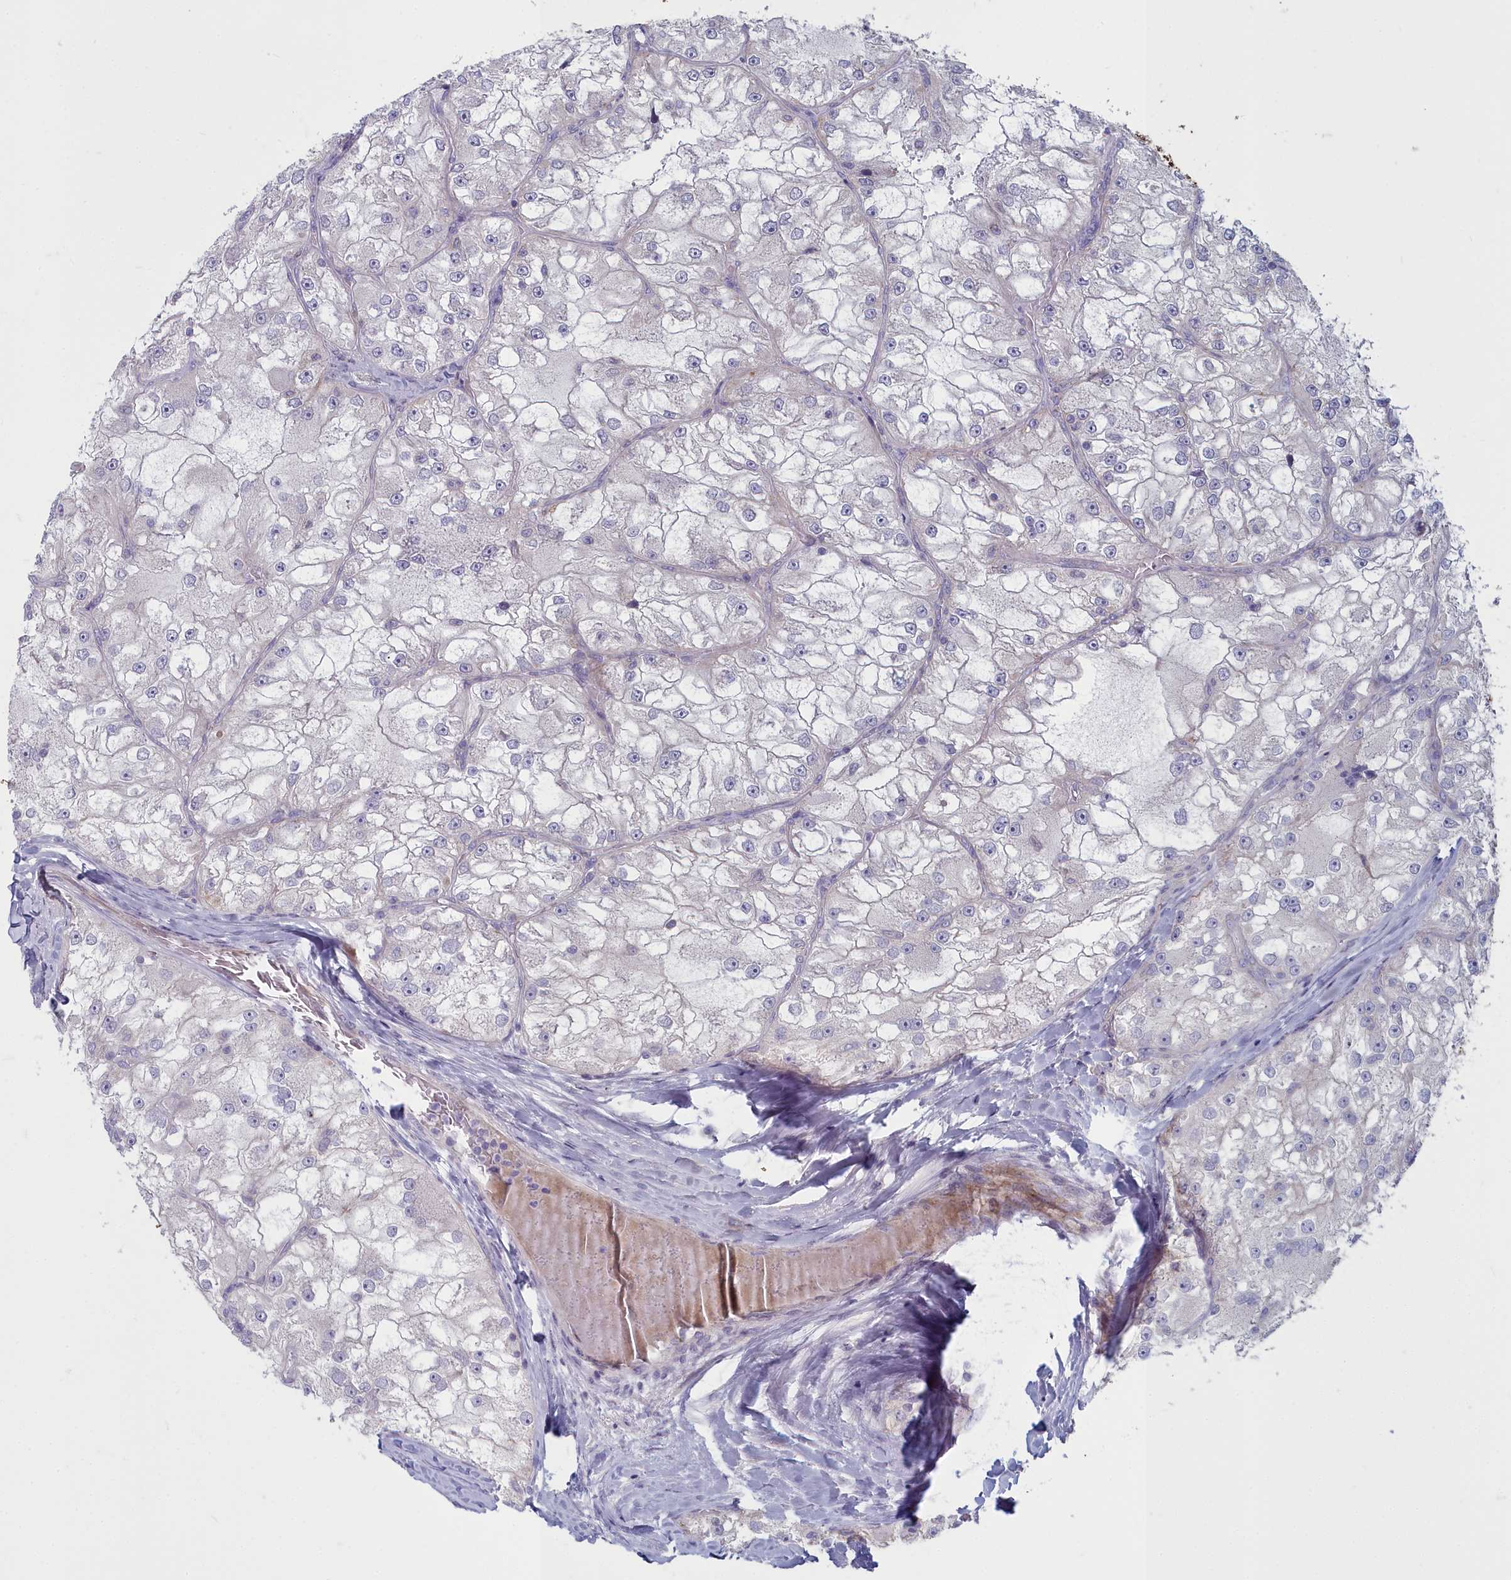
{"staining": {"intensity": "negative", "quantity": "none", "location": "none"}, "tissue": "renal cancer", "cell_type": "Tumor cells", "image_type": "cancer", "snomed": [{"axis": "morphology", "description": "Adenocarcinoma, NOS"}, {"axis": "topography", "description": "Kidney"}], "caption": "Tumor cells show no significant positivity in renal cancer.", "gene": "INSYN2A", "patient": {"sex": "female", "age": 72}}